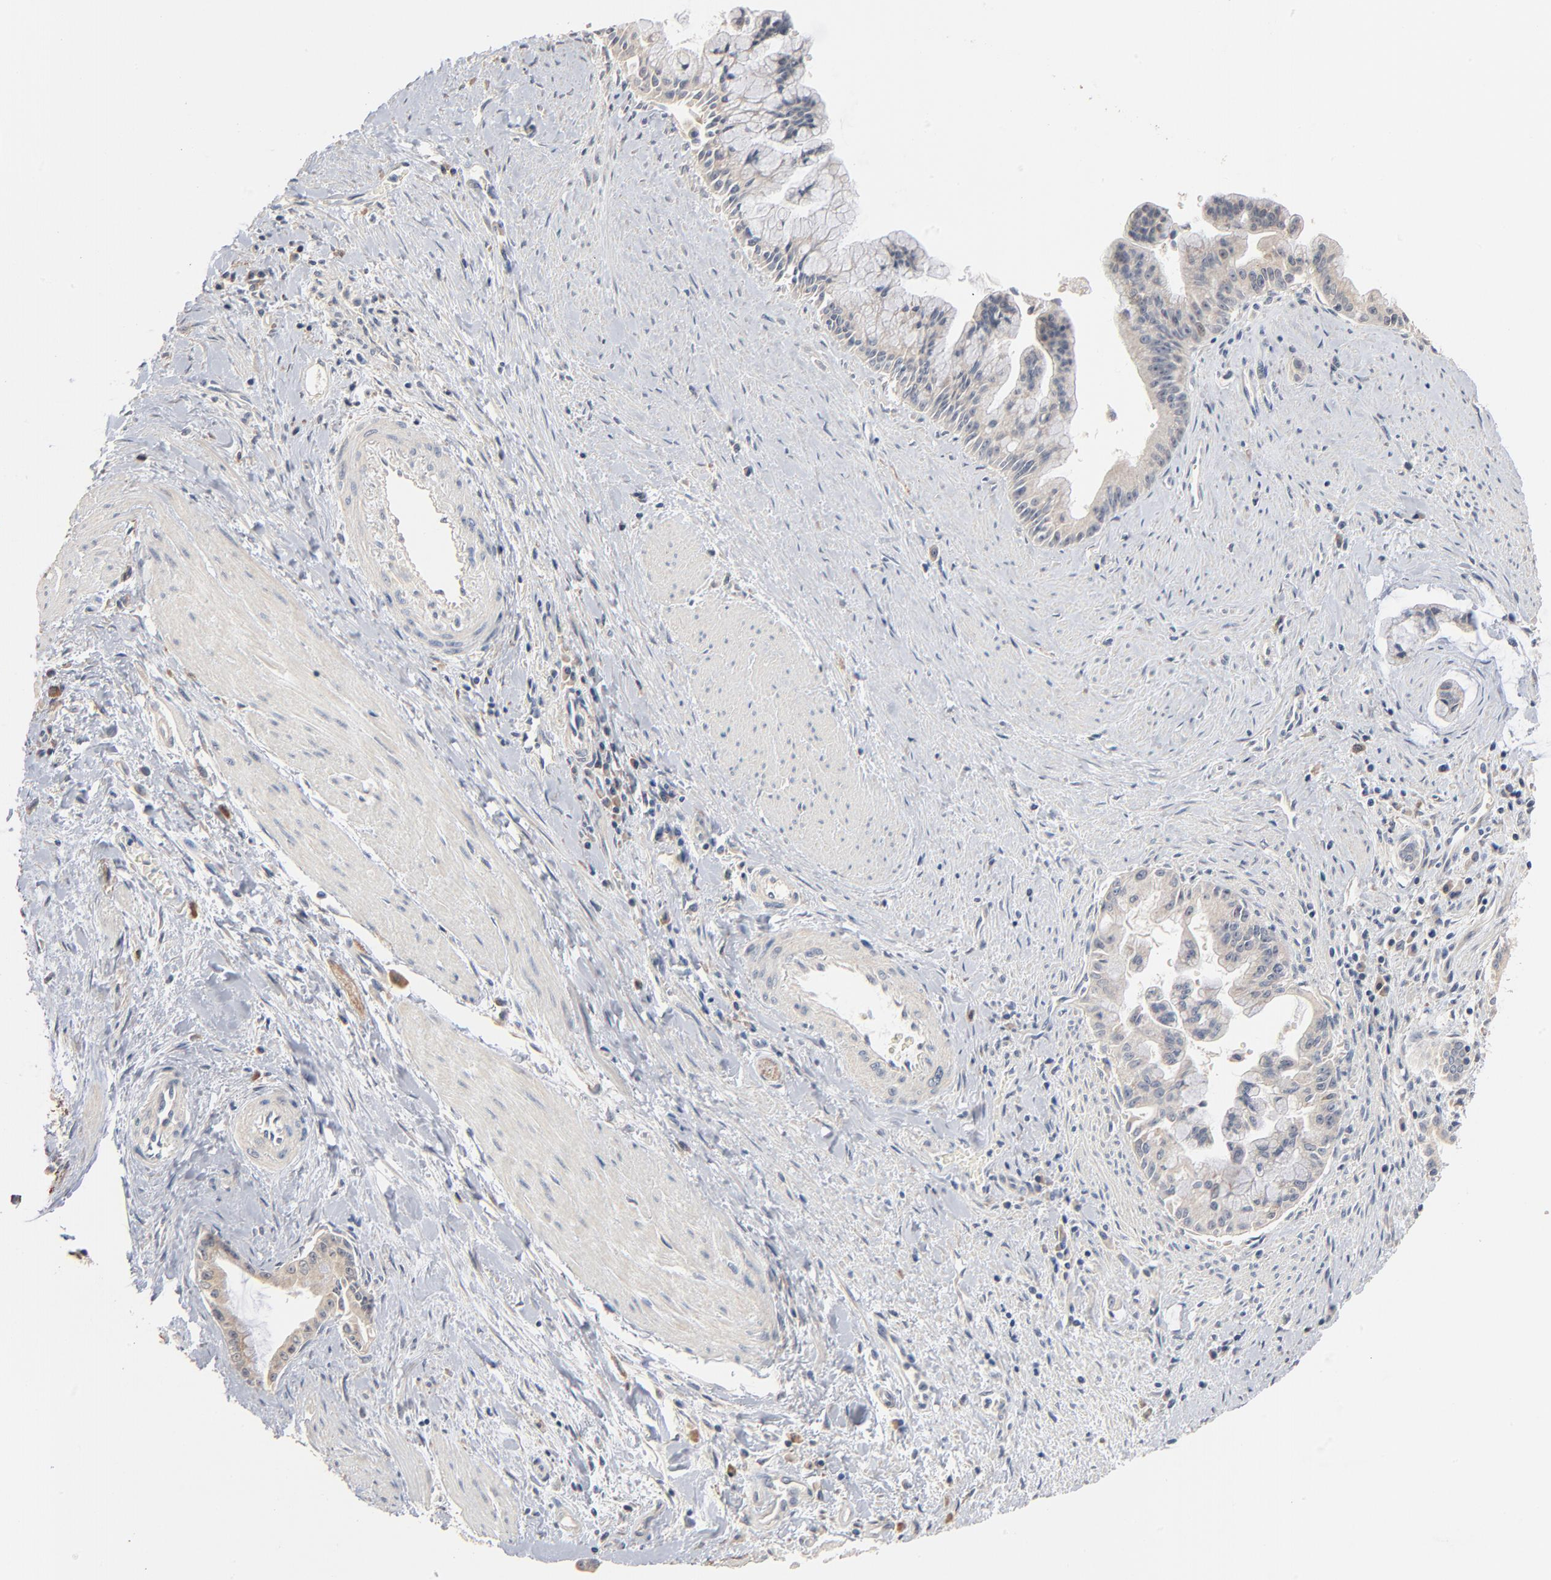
{"staining": {"intensity": "negative", "quantity": "none", "location": "none"}, "tissue": "pancreatic cancer", "cell_type": "Tumor cells", "image_type": "cancer", "snomed": [{"axis": "morphology", "description": "Adenocarcinoma, NOS"}, {"axis": "topography", "description": "Pancreas"}], "caption": "This is a image of immunohistochemistry staining of pancreatic cancer, which shows no positivity in tumor cells.", "gene": "ZDHHC8", "patient": {"sex": "male", "age": 59}}